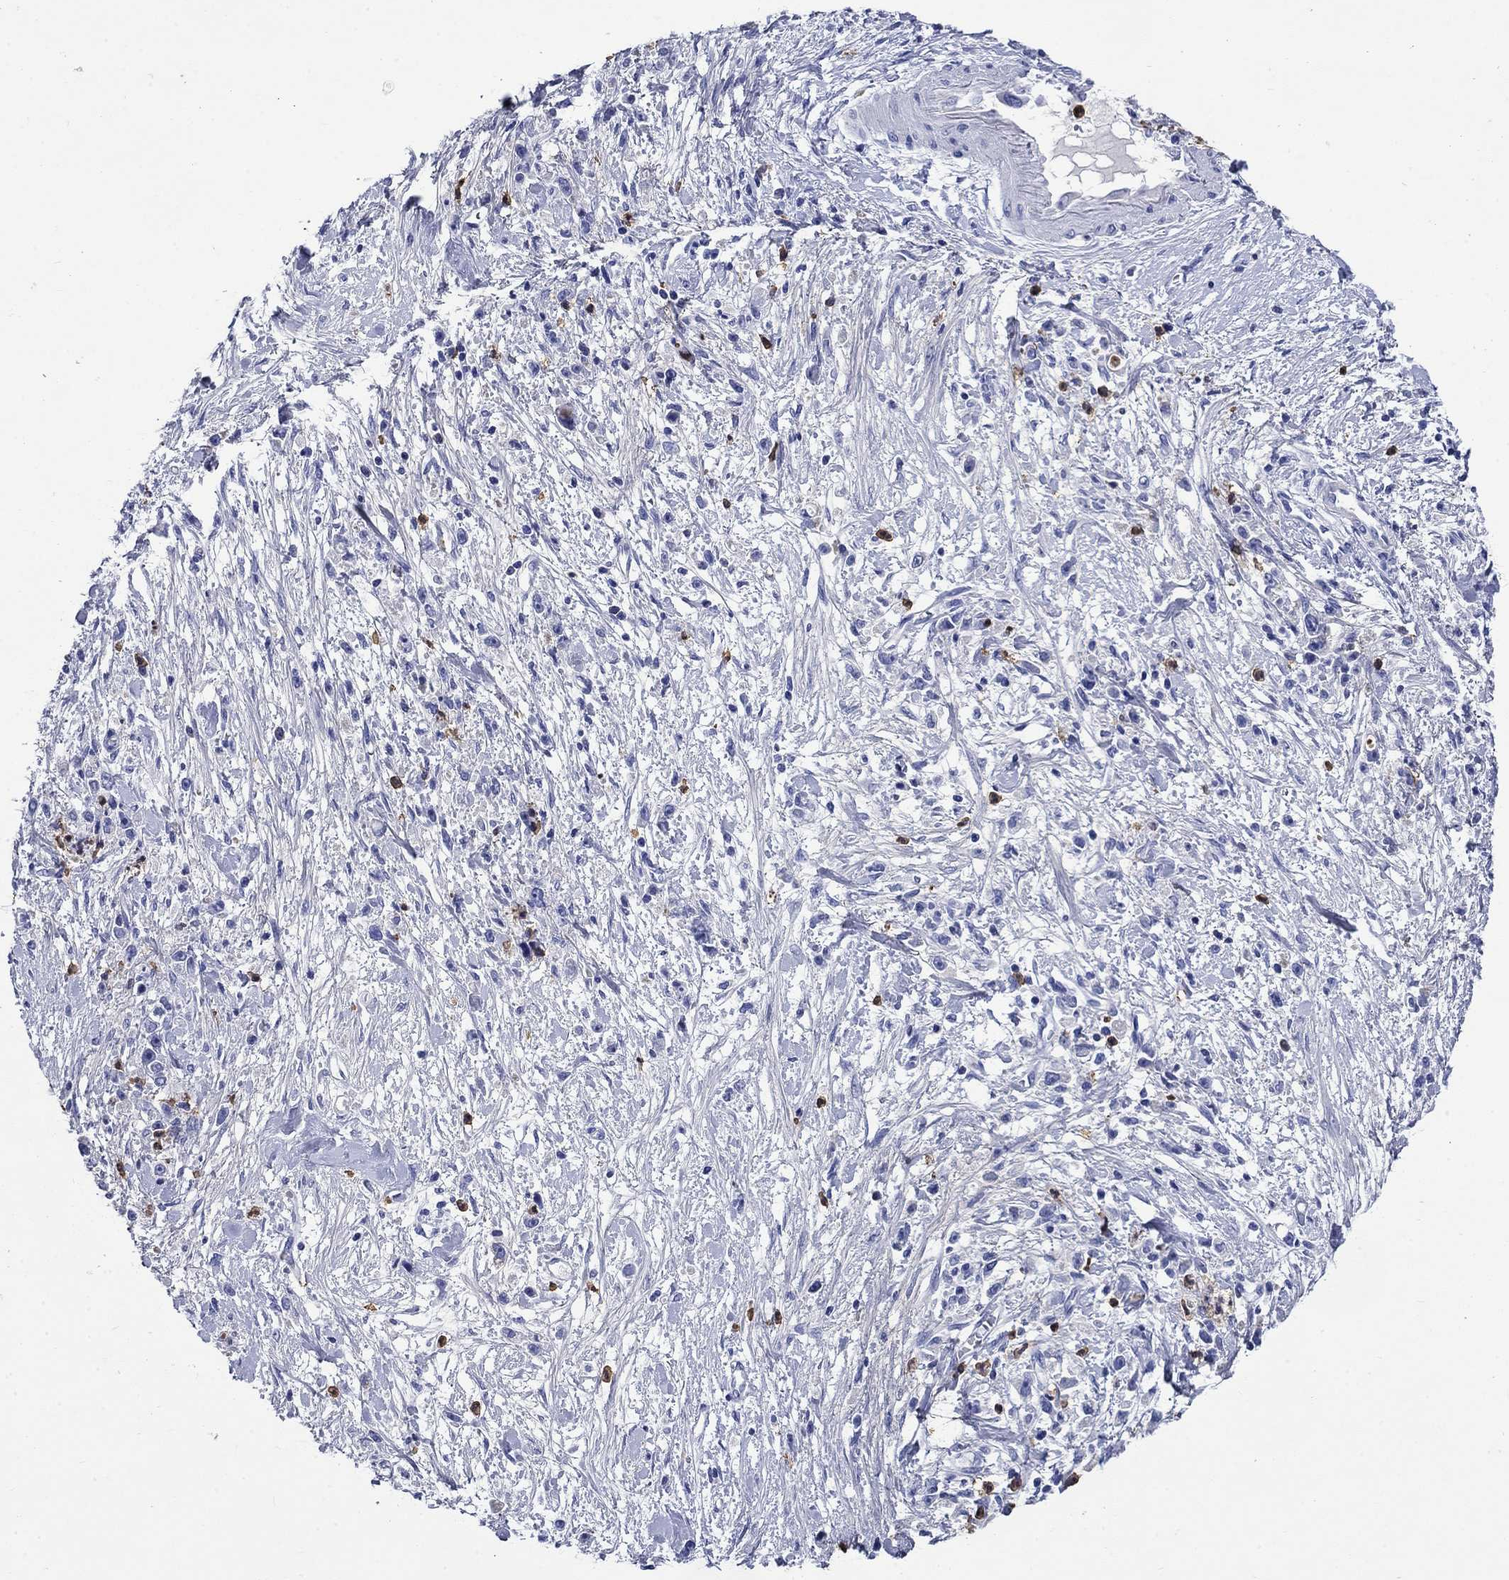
{"staining": {"intensity": "negative", "quantity": "none", "location": "none"}, "tissue": "stomach cancer", "cell_type": "Tumor cells", "image_type": "cancer", "snomed": [{"axis": "morphology", "description": "Adenocarcinoma, NOS"}, {"axis": "topography", "description": "Stomach"}], "caption": "This is an immunohistochemistry histopathology image of stomach cancer (adenocarcinoma). There is no staining in tumor cells.", "gene": "TFR2", "patient": {"sex": "female", "age": 59}}